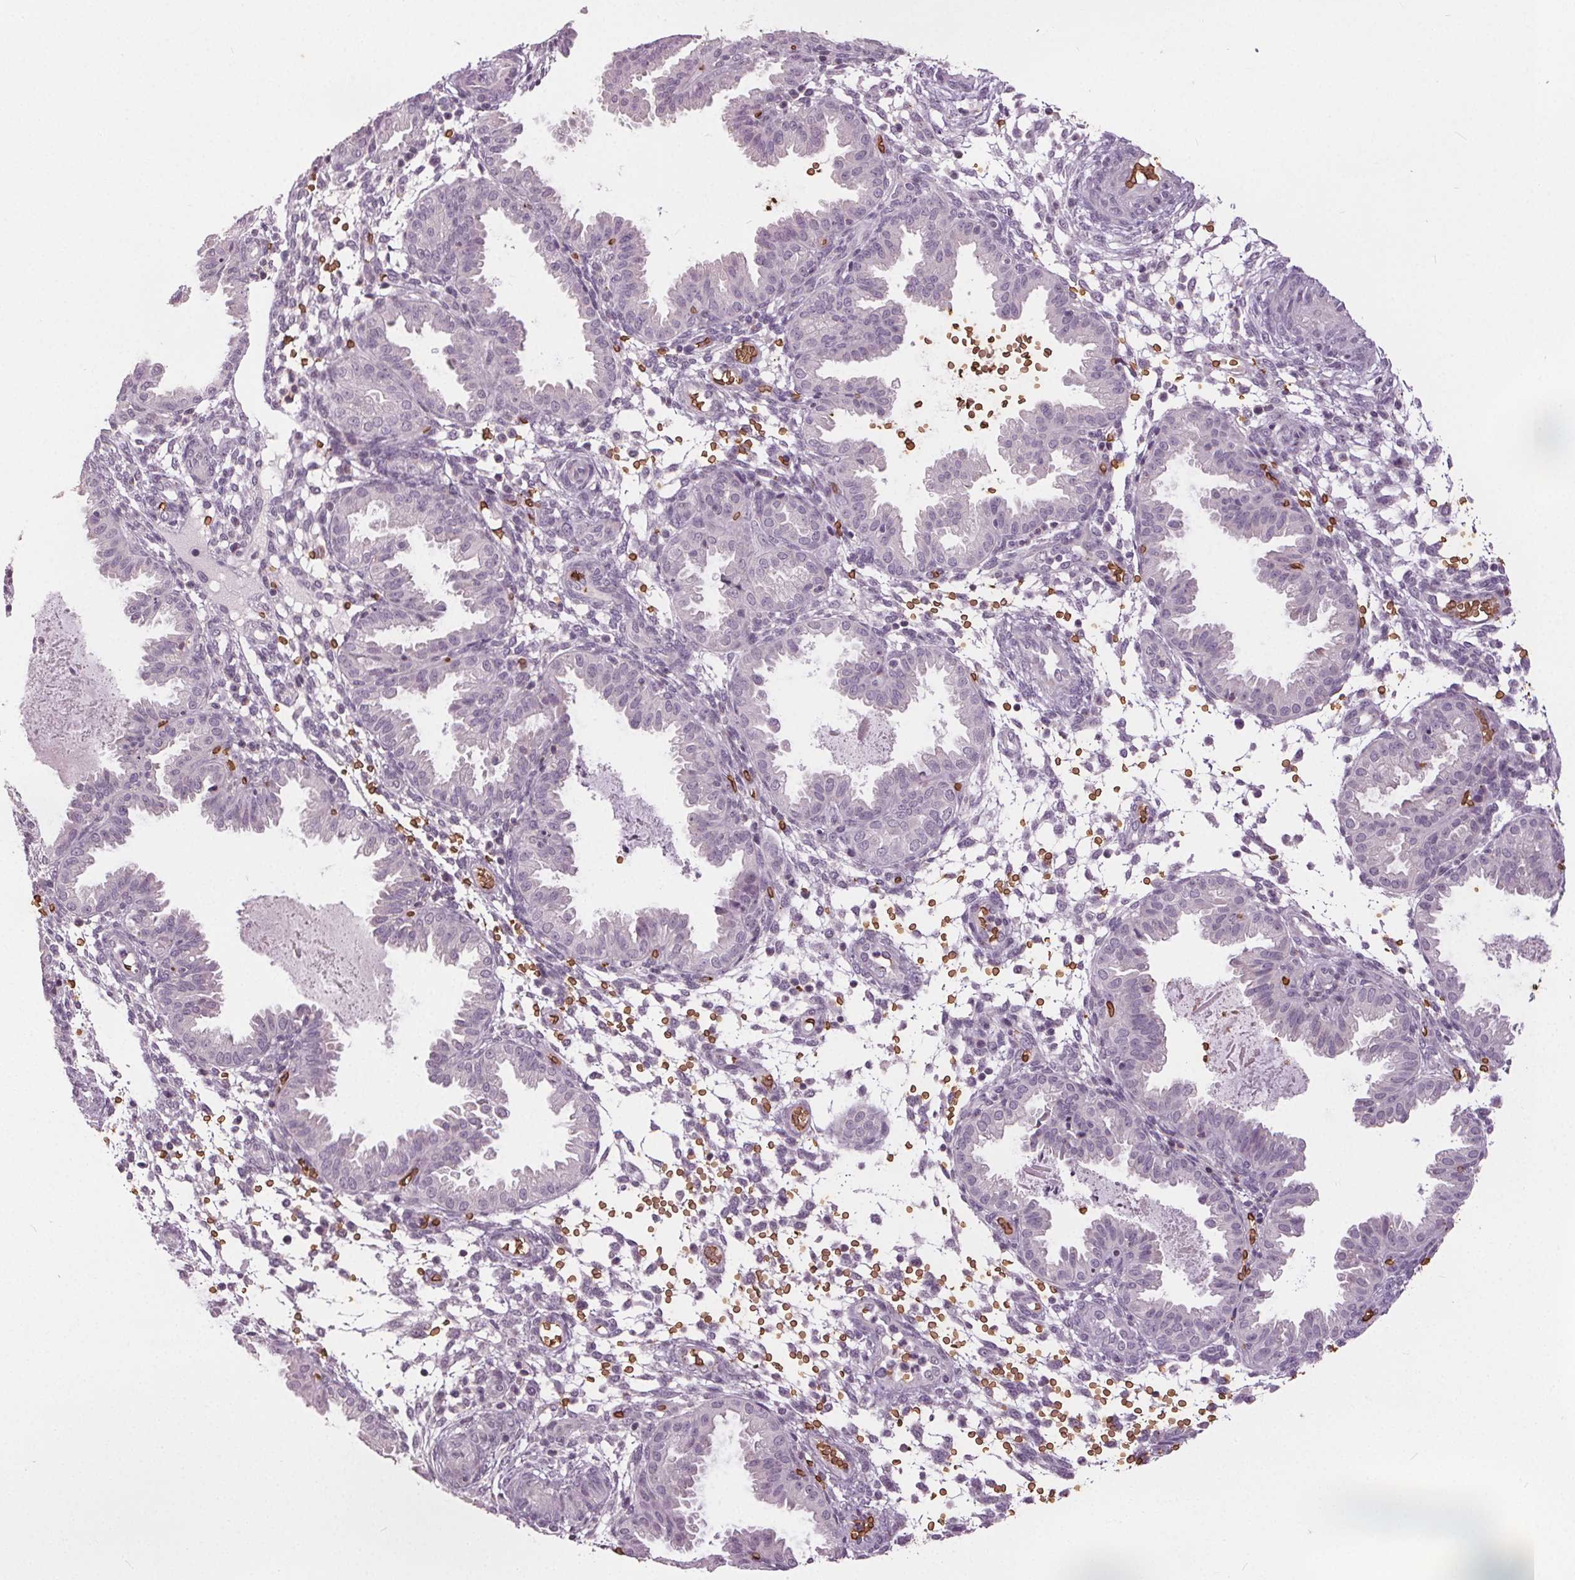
{"staining": {"intensity": "negative", "quantity": "none", "location": "none"}, "tissue": "endometrium", "cell_type": "Cells in endometrial stroma", "image_type": "normal", "snomed": [{"axis": "morphology", "description": "Normal tissue, NOS"}, {"axis": "topography", "description": "Endometrium"}], "caption": "The image reveals no significant positivity in cells in endometrial stroma of endometrium.", "gene": "SLC4A1", "patient": {"sex": "female", "age": 33}}